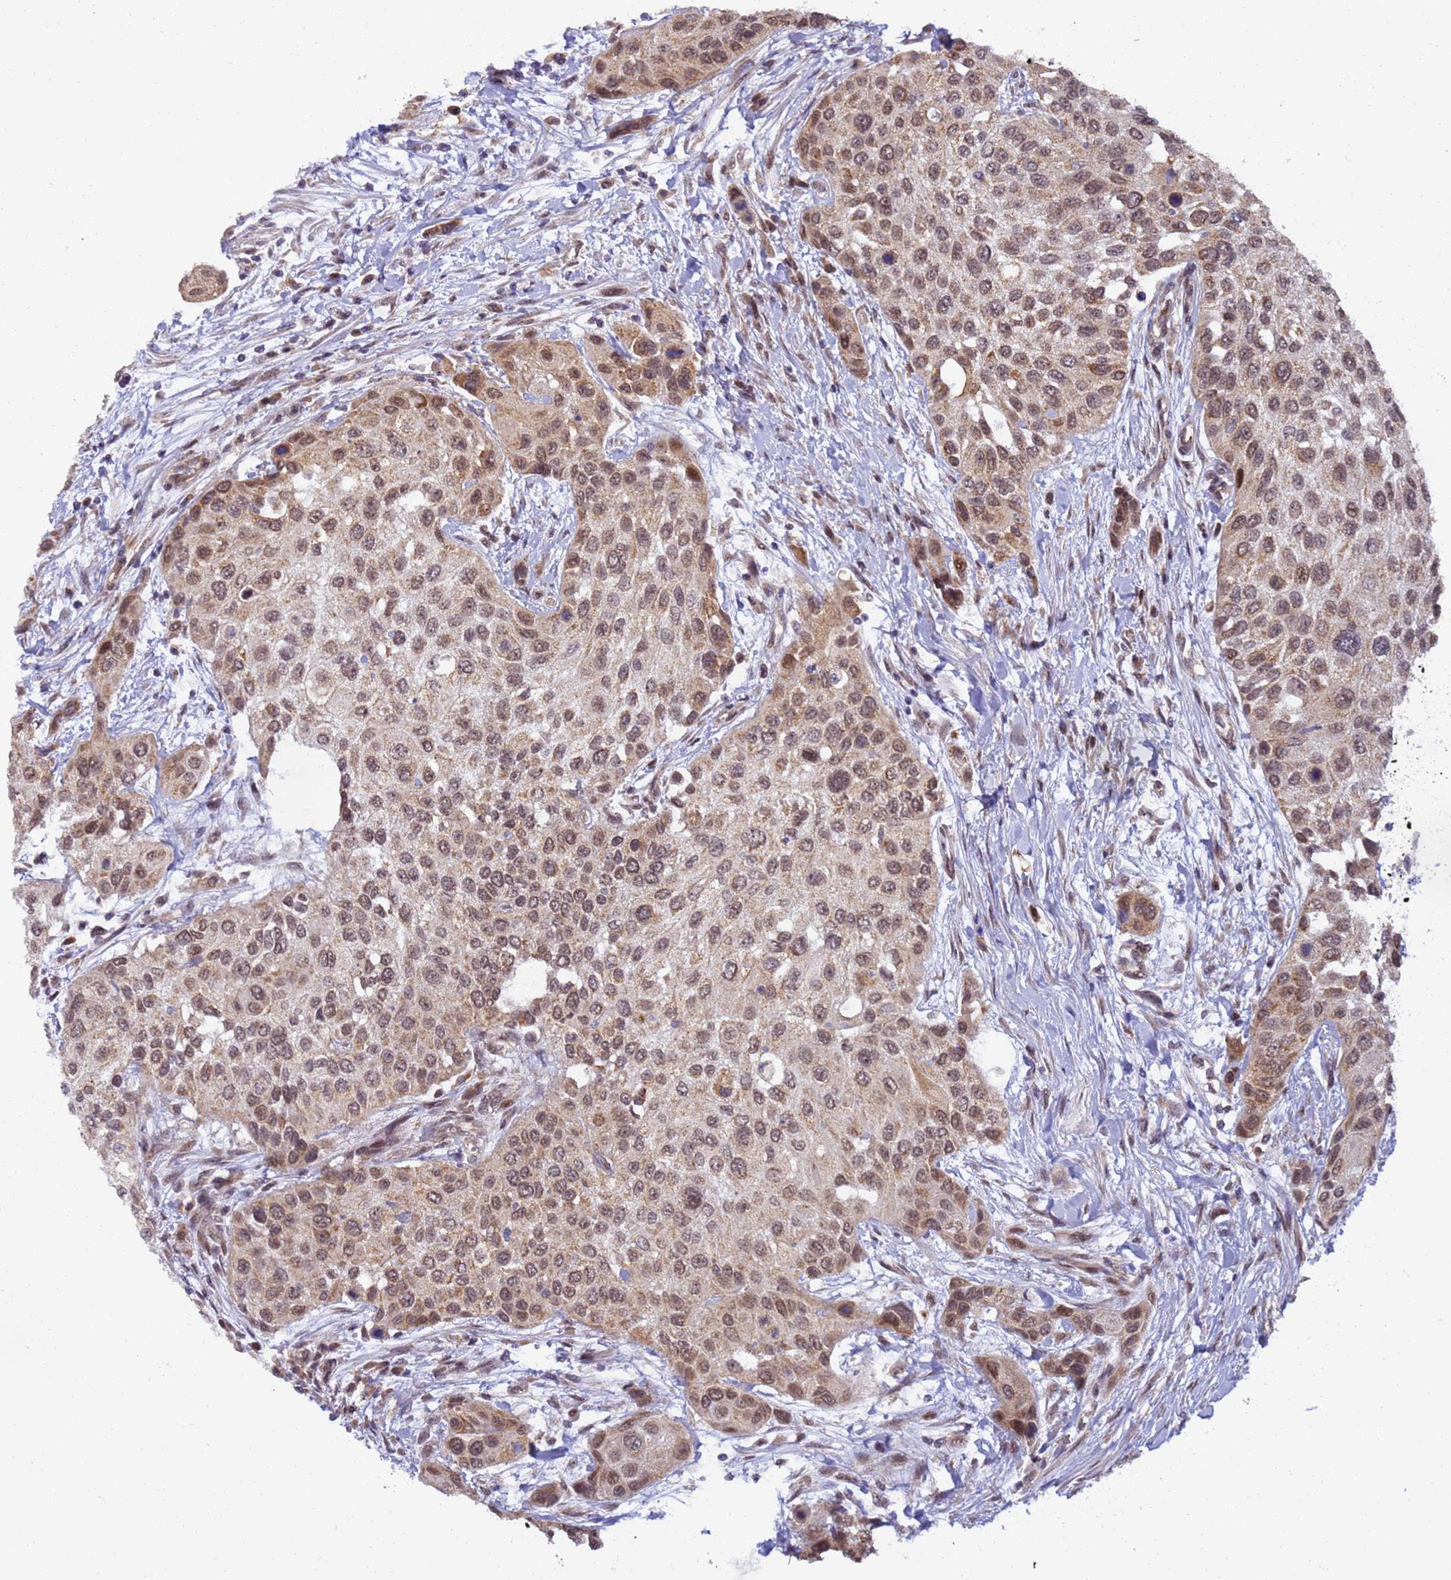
{"staining": {"intensity": "moderate", "quantity": ">75%", "location": "cytoplasmic/membranous,nuclear"}, "tissue": "urothelial cancer", "cell_type": "Tumor cells", "image_type": "cancer", "snomed": [{"axis": "morphology", "description": "Normal tissue, NOS"}, {"axis": "morphology", "description": "Urothelial carcinoma, High grade"}, {"axis": "topography", "description": "Vascular tissue"}, {"axis": "topography", "description": "Urinary bladder"}], "caption": "A brown stain highlights moderate cytoplasmic/membranous and nuclear staining of a protein in human urothelial cancer tumor cells.", "gene": "RAPGEF3", "patient": {"sex": "female", "age": 56}}